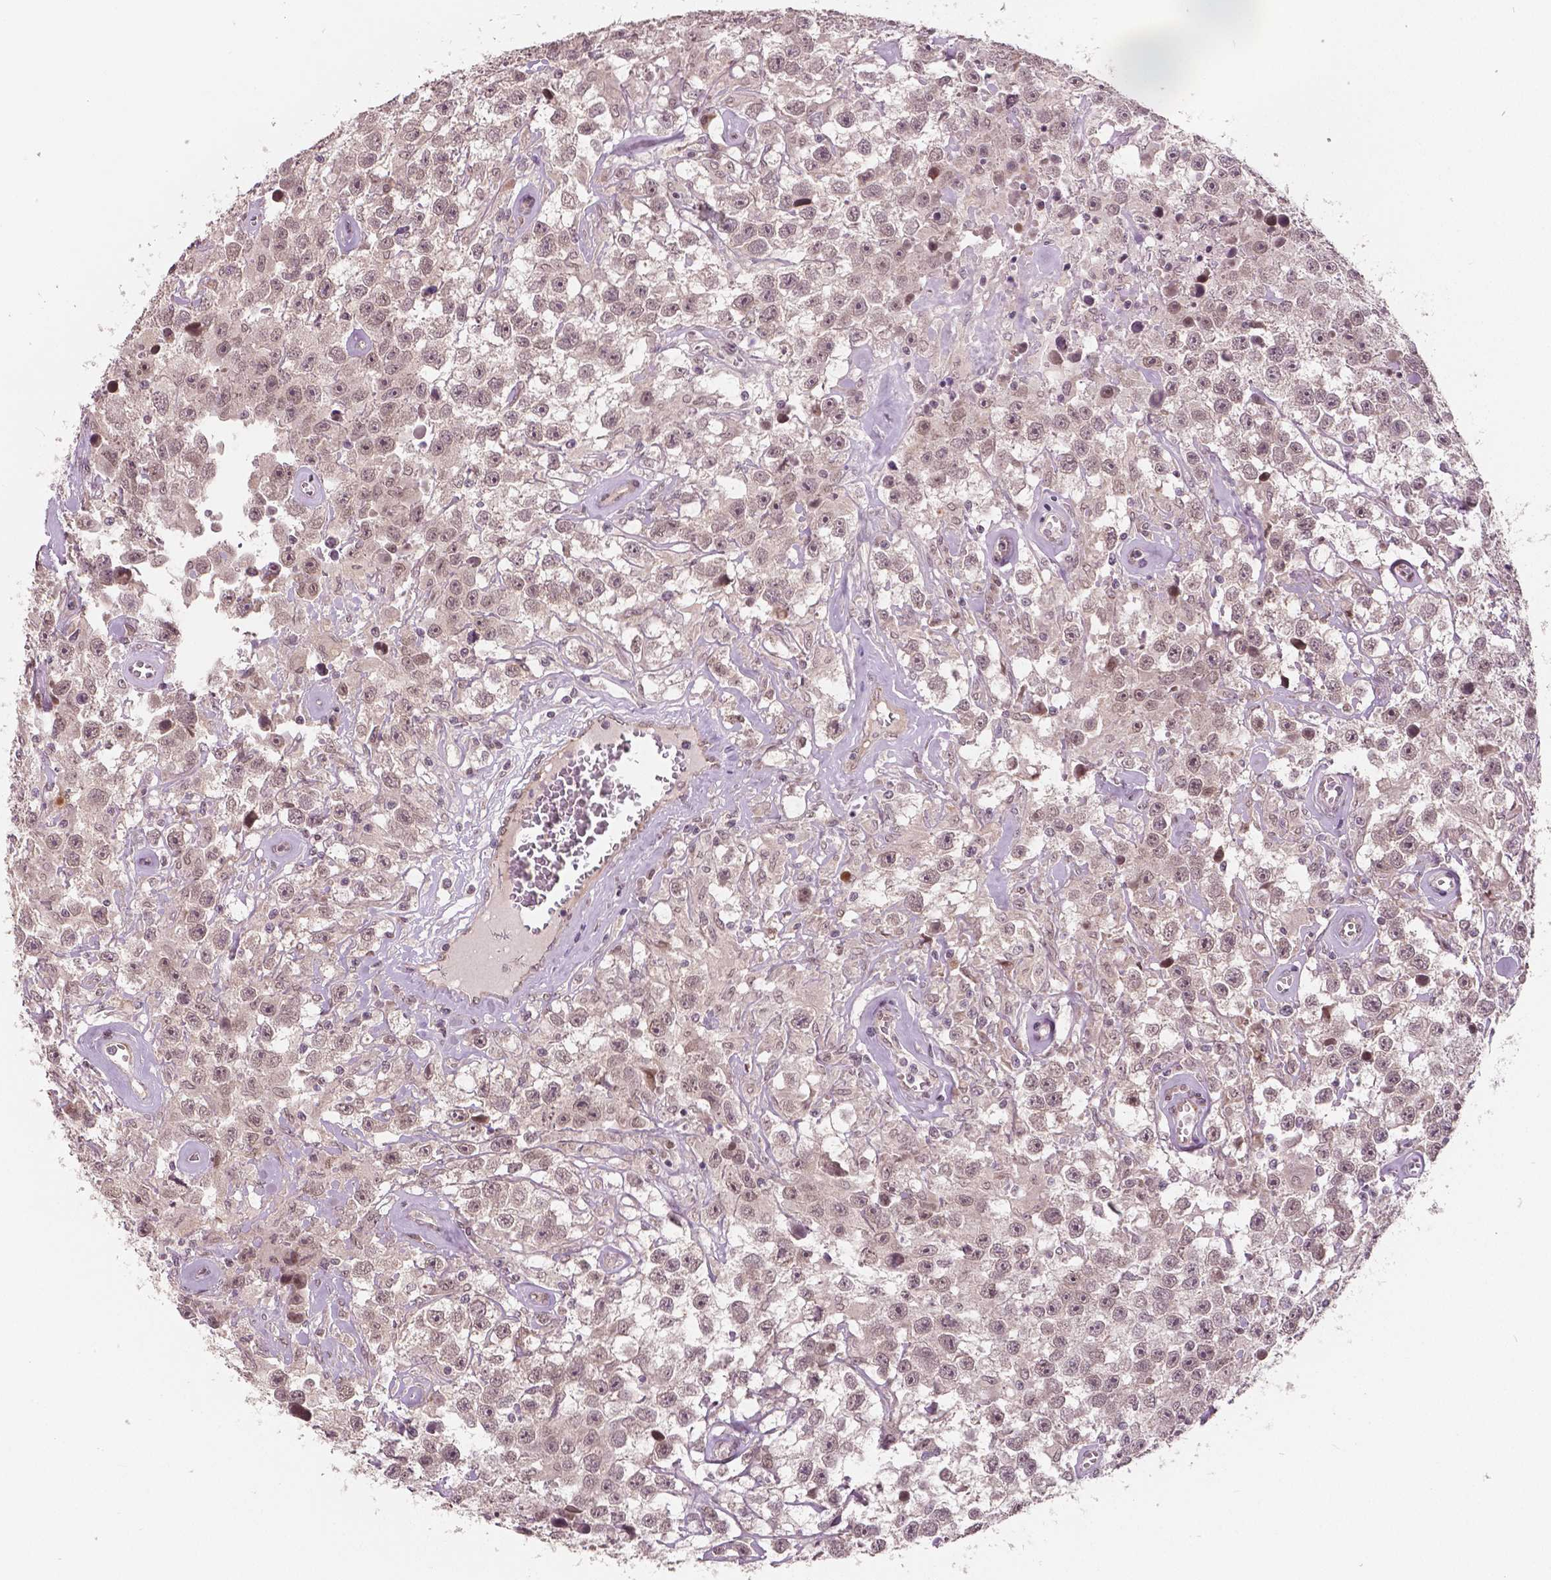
{"staining": {"intensity": "negative", "quantity": "none", "location": "none"}, "tissue": "testis cancer", "cell_type": "Tumor cells", "image_type": "cancer", "snomed": [{"axis": "morphology", "description": "Seminoma, NOS"}, {"axis": "topography", "description": "Testis"}], "caption": "This is an immunohistochemistry (IHC) image of testis cancer. There is no staining in tumor cells.", "gene": "HMBOX1", "patient": {"sex": "male", "age": 43}}